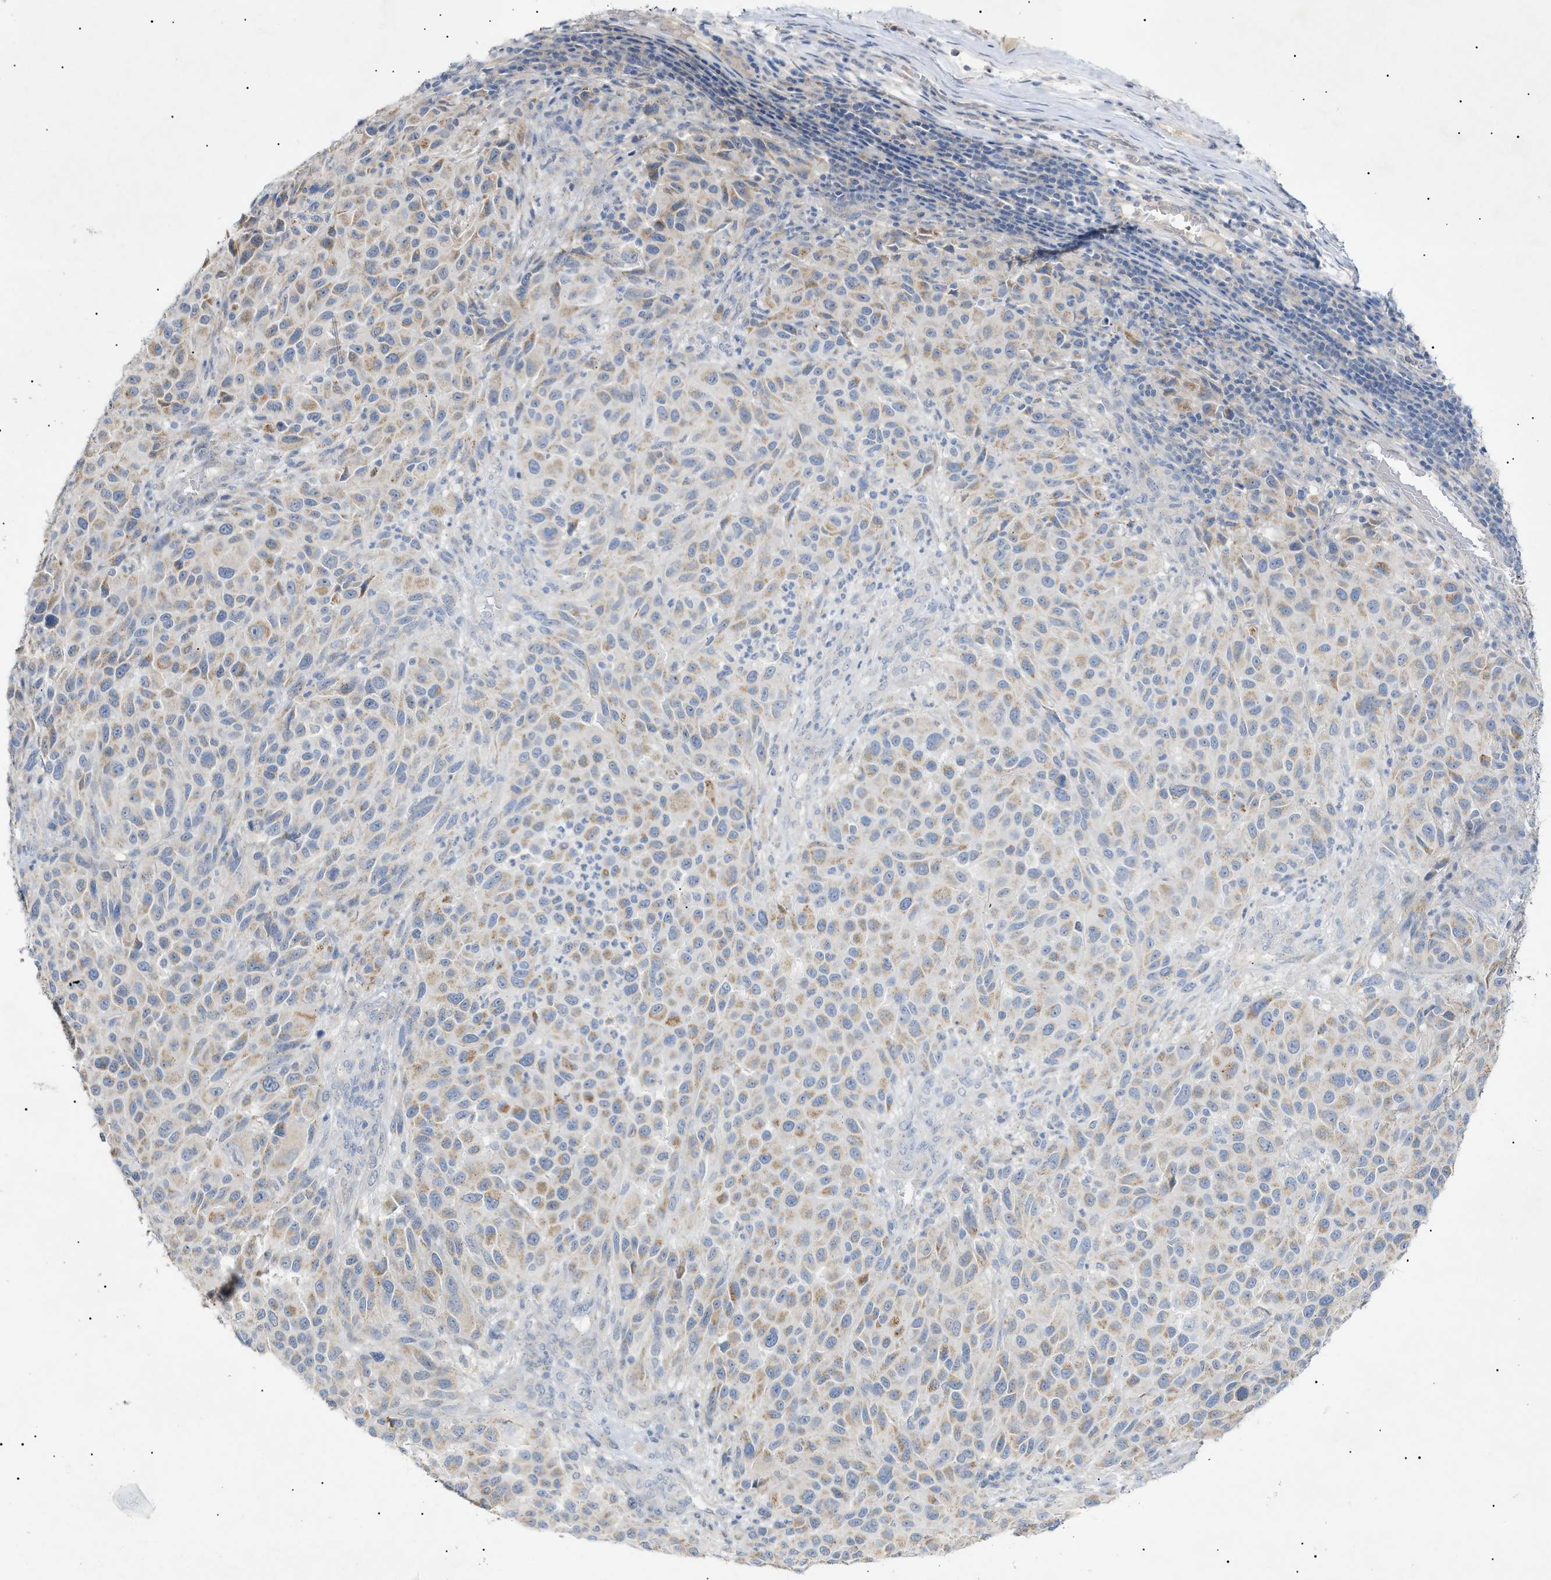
{"staining": {"intensity": "weak", "quantity": "25%-75%", "location": "cytoplasmic/membranous"}, "tissue": "melanoma", "cell_type": "Tumor cells", "image_type": "cancer", "snomed": [{"axis": "morphology", "description": "Malignant melanoma, Metastatic site"}, {"axis": "topography", "description": "Lymph node"}], "caption": "Immunohistochemical staining of human melanoma displays low levels of weak cytoplasmic/membranous protein expression in about 25%-75% of tumor cells.", "gene": "SLC25A31", "patient": {"sex": "male", "age": 61}}